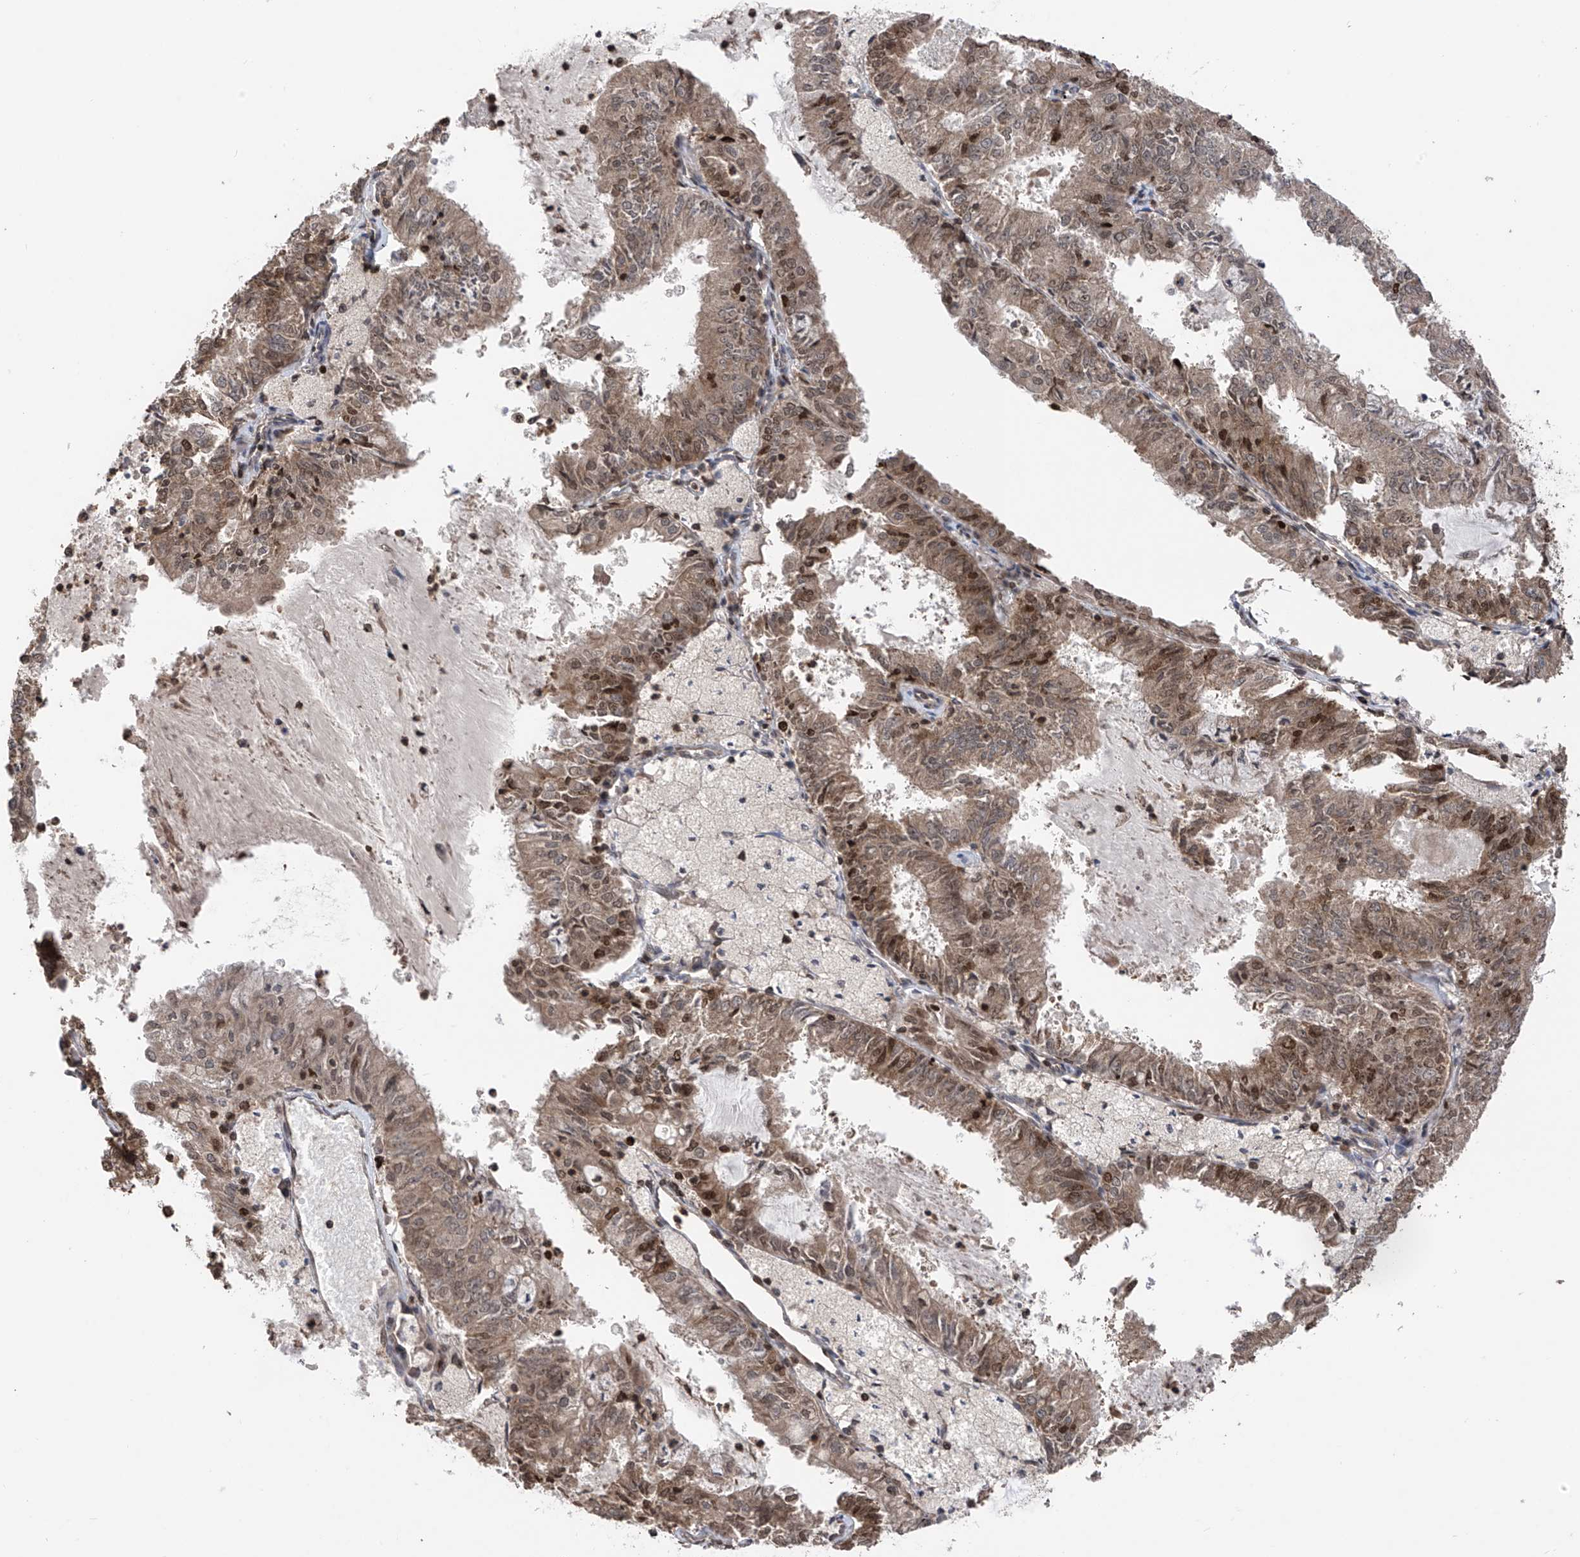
{"staining": {"intensity": "moderate", "quantity": ">75%", "location": "cytoplasmic/membranous,nuclear"}, "tissue": "endometrial cancer", "cell_type": "Tumor cells", "image_type": "cancer", "snomed": [{"axis": "morphology", "description": "Adenocarcinoma, NOS"}, {"axis": "topography", "description": "Endometrium"}], "caption": "High-power microscopy captured an IHC micrograph of endometrial adenocarcinoma, revealing moderate cytoplasmic/membranous and nuclear positivity in about >75% of tumor cells. The protein is stained brown, and the nuclei are stained in blue (DAB (3,3'-diaminobenzidine) IHC with brightfield microscopy, high magnification).", "gene": "DNAJC9", "patient": {"sex": "female", "age": 57}}